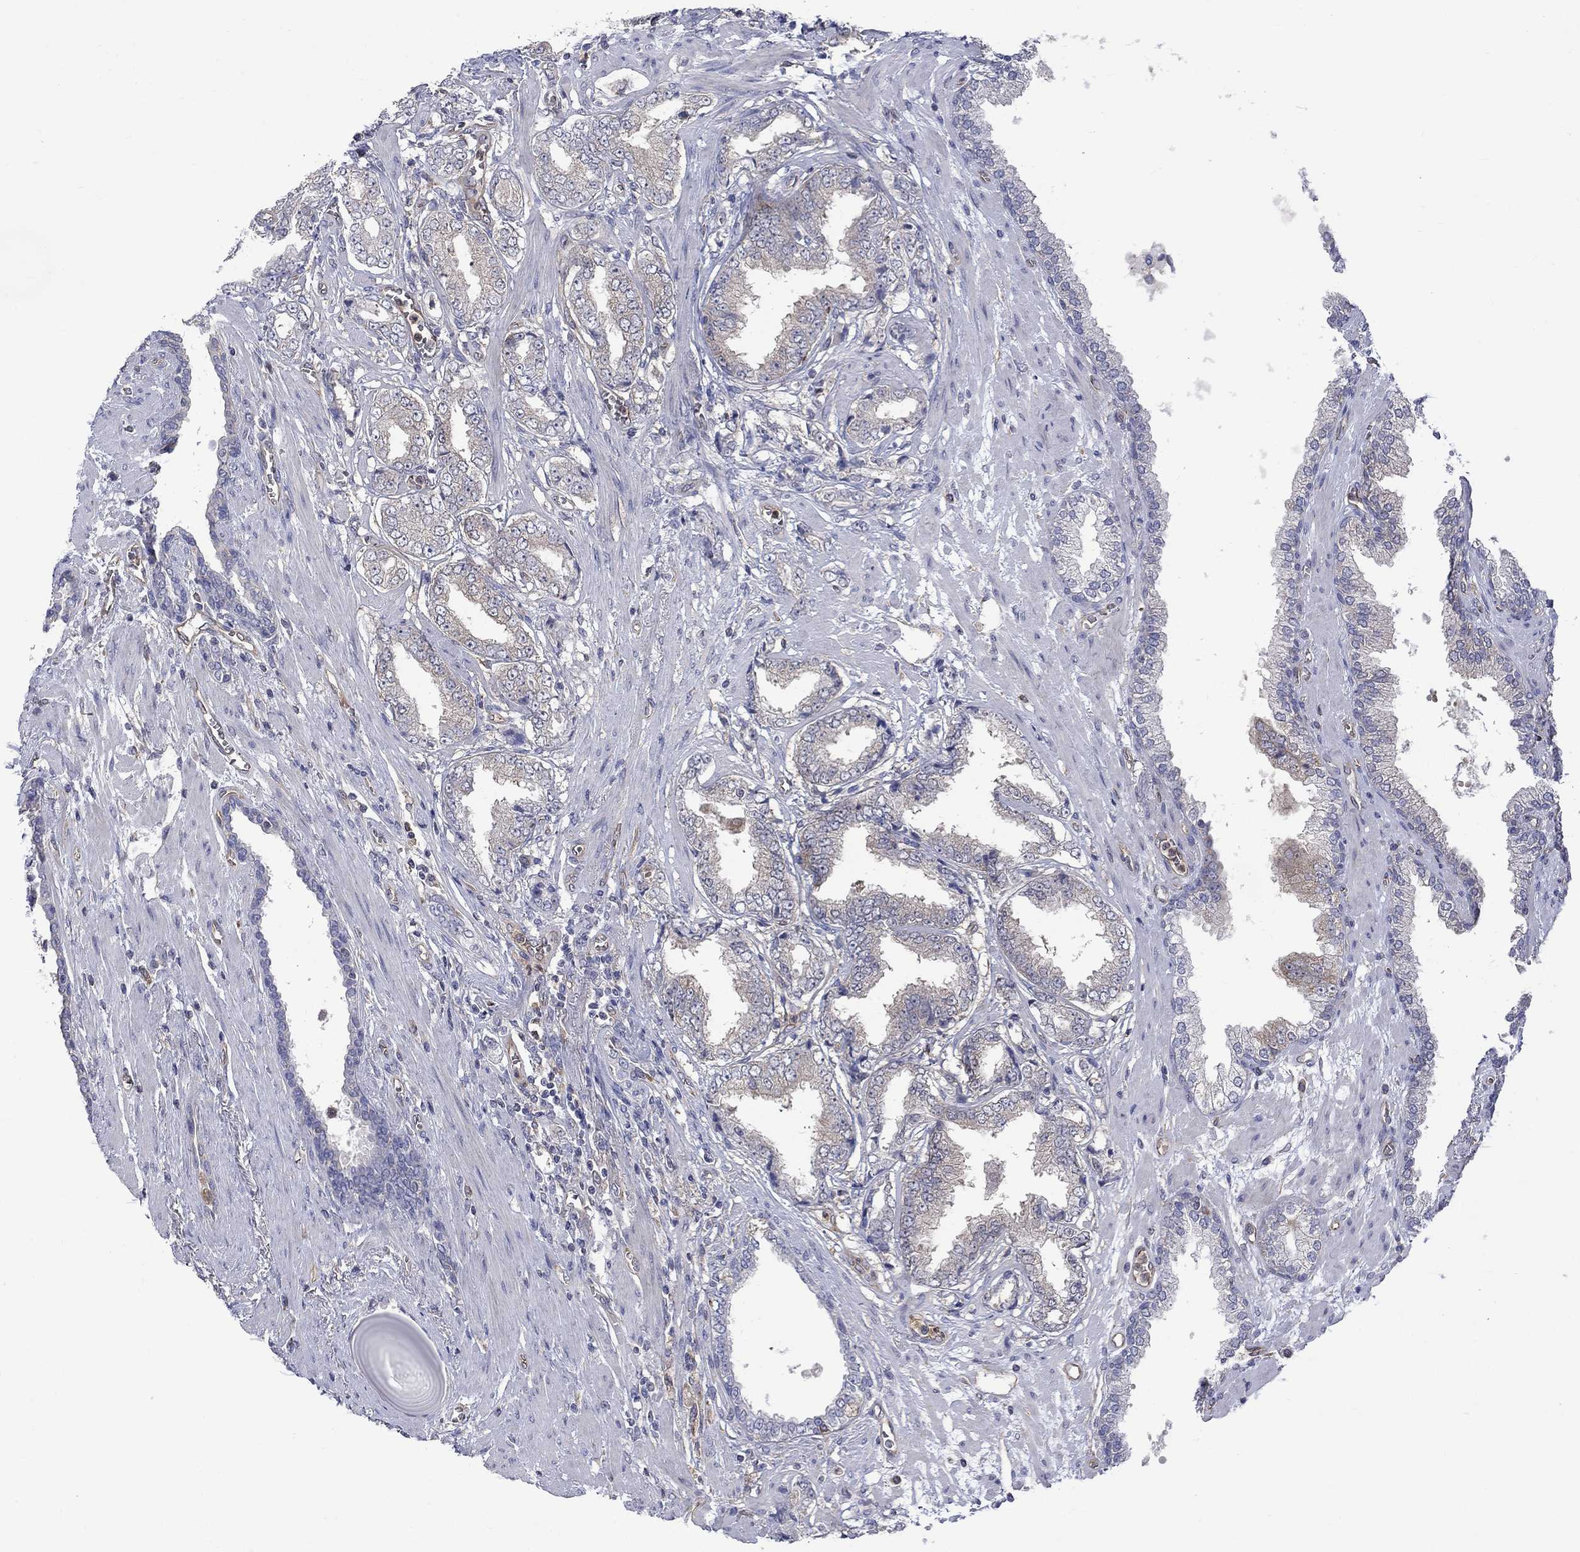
{"staining": {"intensity": "weak", "quantity": "<25%", "location": "cytoplasmic/membranous"}, "tissue": "prostate cancer", "cell_type": "Tumor cells", "image_type": "cancer", "snomed": [{"axis": "morphology", "description": "Adenocarcinoma, Low grade"}, {"axis": "topography", "description": "Prostate"}], "caption": "Human prostate cancer stained for a protein using immunohistochemistry (IHC) demonstrates no expression in tumor cells.", "gene": "CAMKK2", "patient": {"sex": "male", "age": 69}}